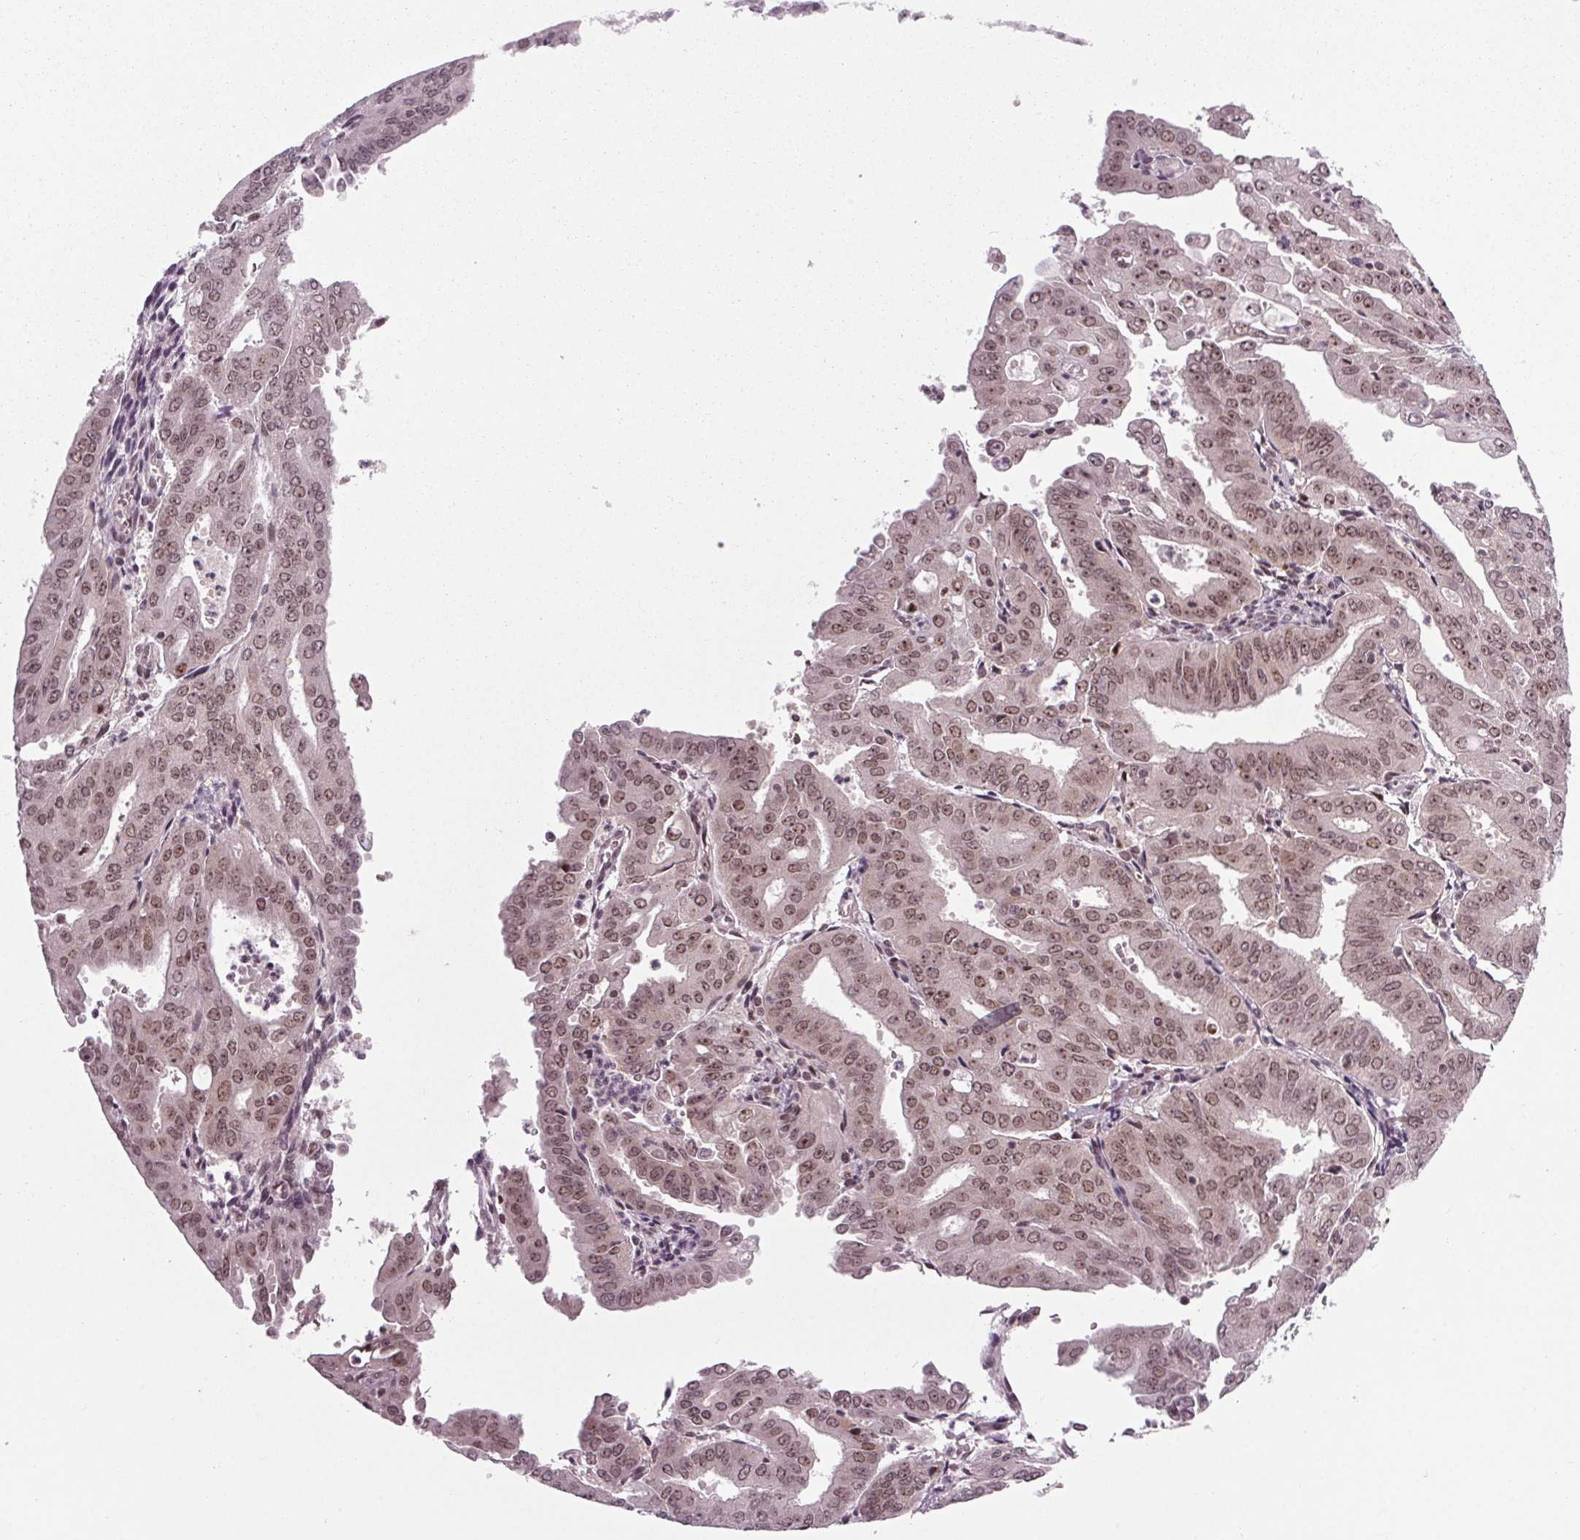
{"staining": {"intensity": "moderate", "quantity": ">75%", "location": "nuclear"}, "tissue": "cervical cancer", "cell_type": "Tumor cells", "image_type": "cancer", "snomed": [{"axis": "morphology", "description": "Adenocarcinoma, NOS"}, {"axis": "topography", "description": "Cervix"}], "caption": "About >75% of tumor cells in human cervical adenocarcinoma reveal moderate nuclear protein staining as visualized by brown immunohistochemical staining.", "gene": "DDX41", "patient": {"sex": "female", "age": 56}}